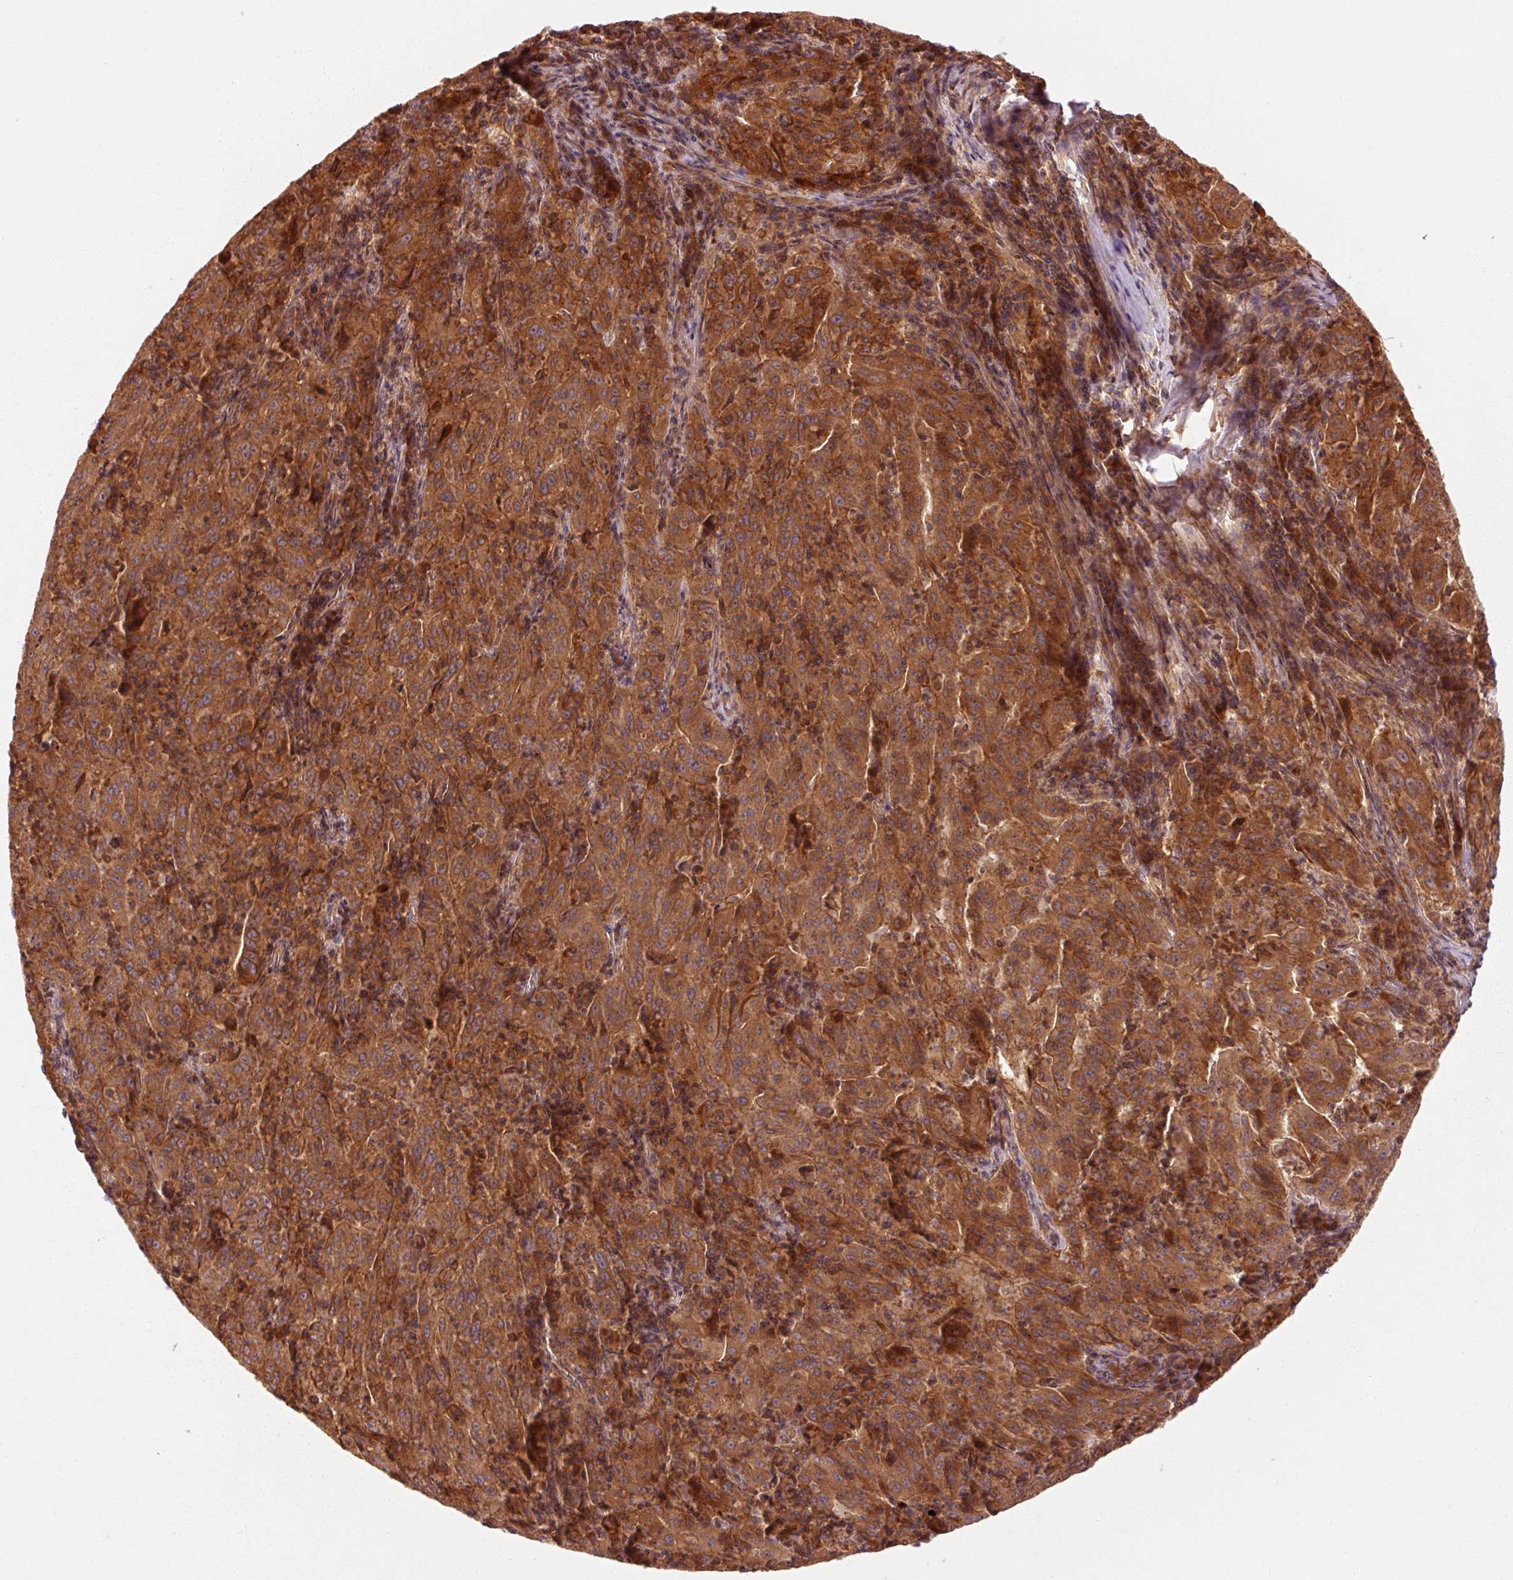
{"staining": {"intensity": "moderate", "quantity": ">75%", "location": "cytoplasmic/membranous"}, "tissue": "pancreatic cancer", "cell_type": "Tumor cells", "image_type": "cancer", "snomed": [{"axis": "morphology", "description": "Adenocarcinoma, NOS"}, {"axis": "topography", "description": "Pancreas"}], "caption": "Tumor cells show medium levels of moderate cytoplasmic/membranous expression in approximately >75% of cells in human pancreatic cancer (adenocarcinoma).", "gene": "CTNNA1", "patient": {"sex": "male", "age": 63}}